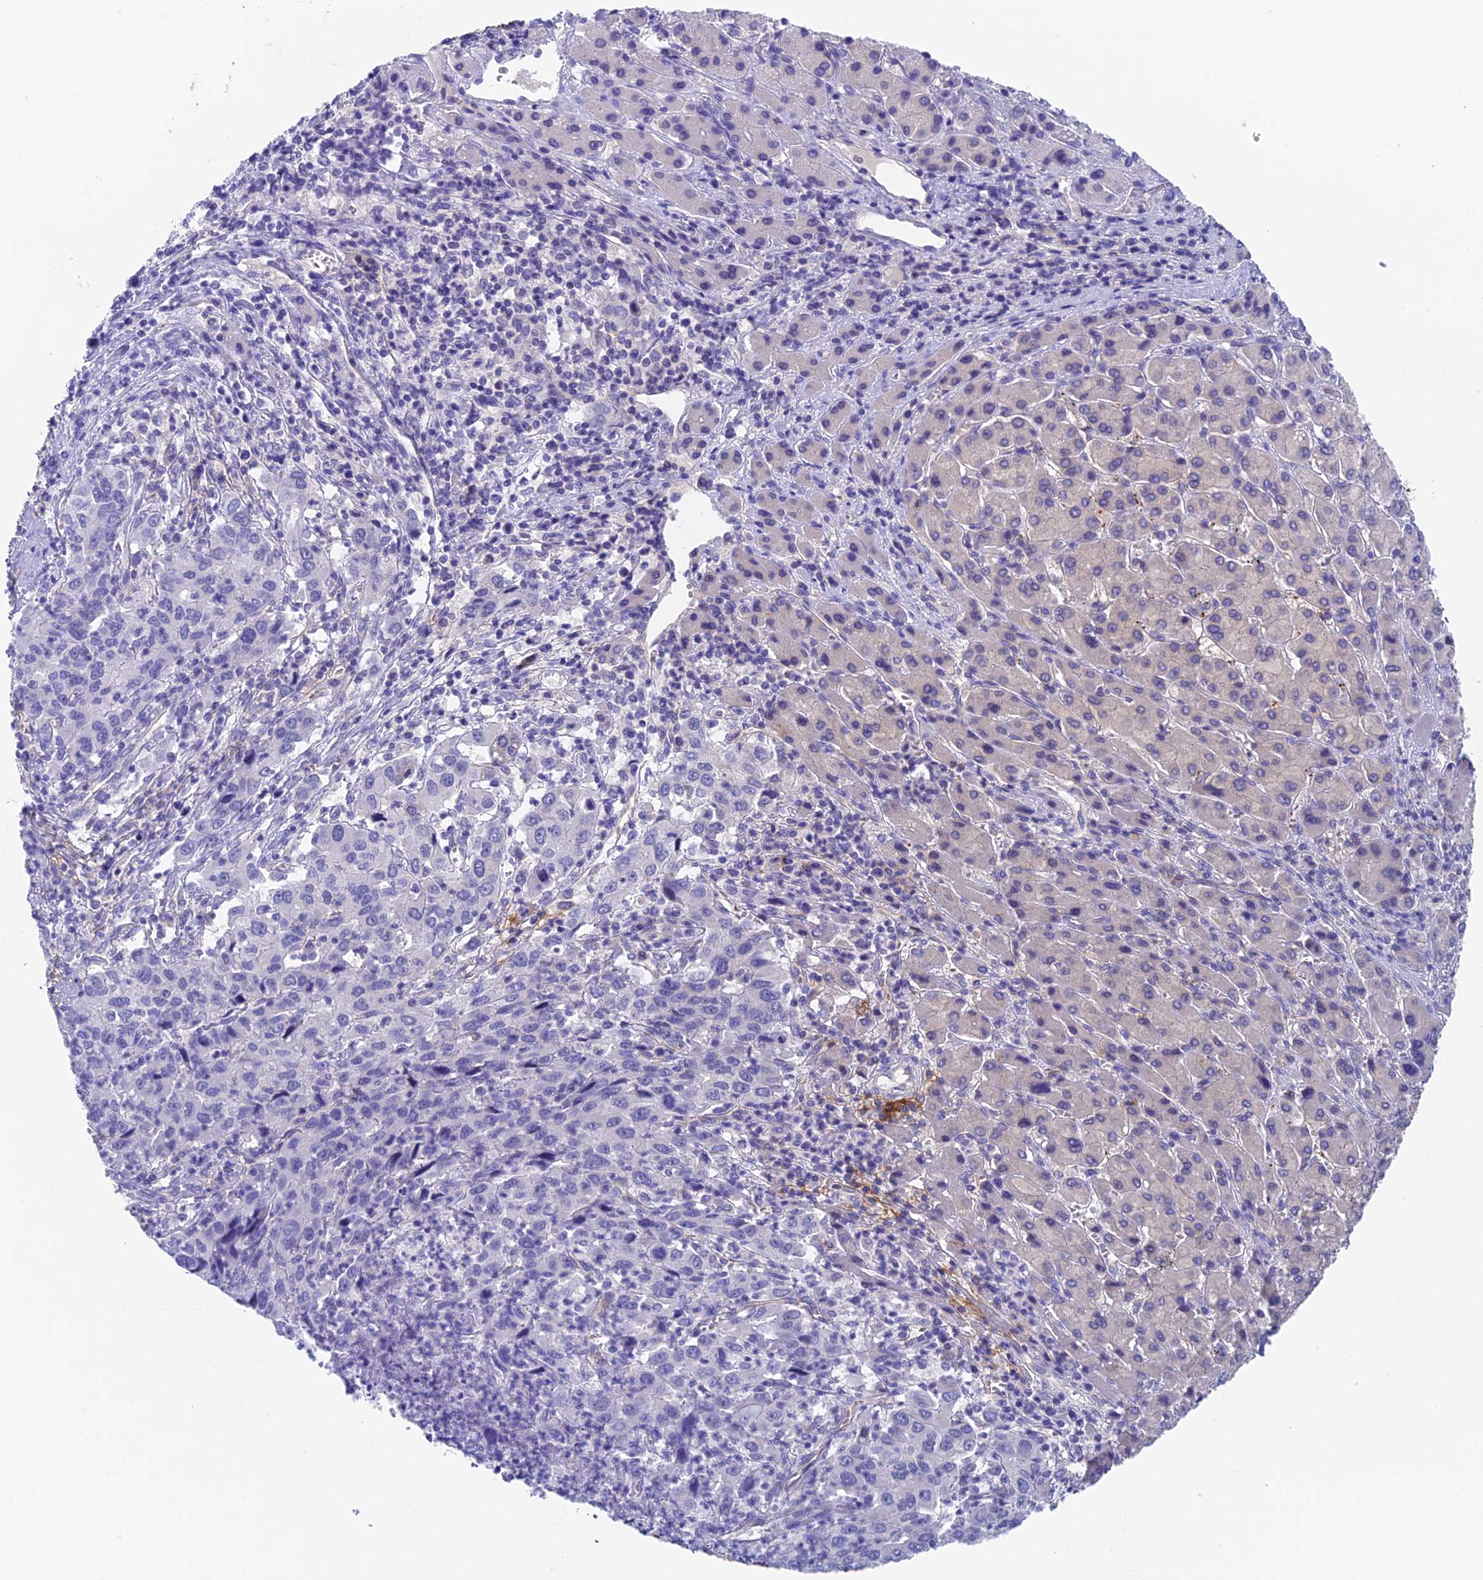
{"staining": {"intensity": "negative", "quantity": "none", "location": "none"}, "tissue": "liver cancer", "cell_type": "Tumor cells", "image_type": "cancer", "snomed": [{"axis": "morphology", "description": "Carcinoma, Hepatocellular, NOS"}, {"axis": "topography", "description": "Liver"}], "caption": "Immunohistochemistry (IHC) photomicrograph of neoplastic tissue: liver cancer (hepatocellular carcinoma) stained with DAB (3,3'-diaminobenzidine) displays no significant protein staining in tumor cells.", "gene": "ADAMTS13", "patient": {"sex": "male", "age": 63}}